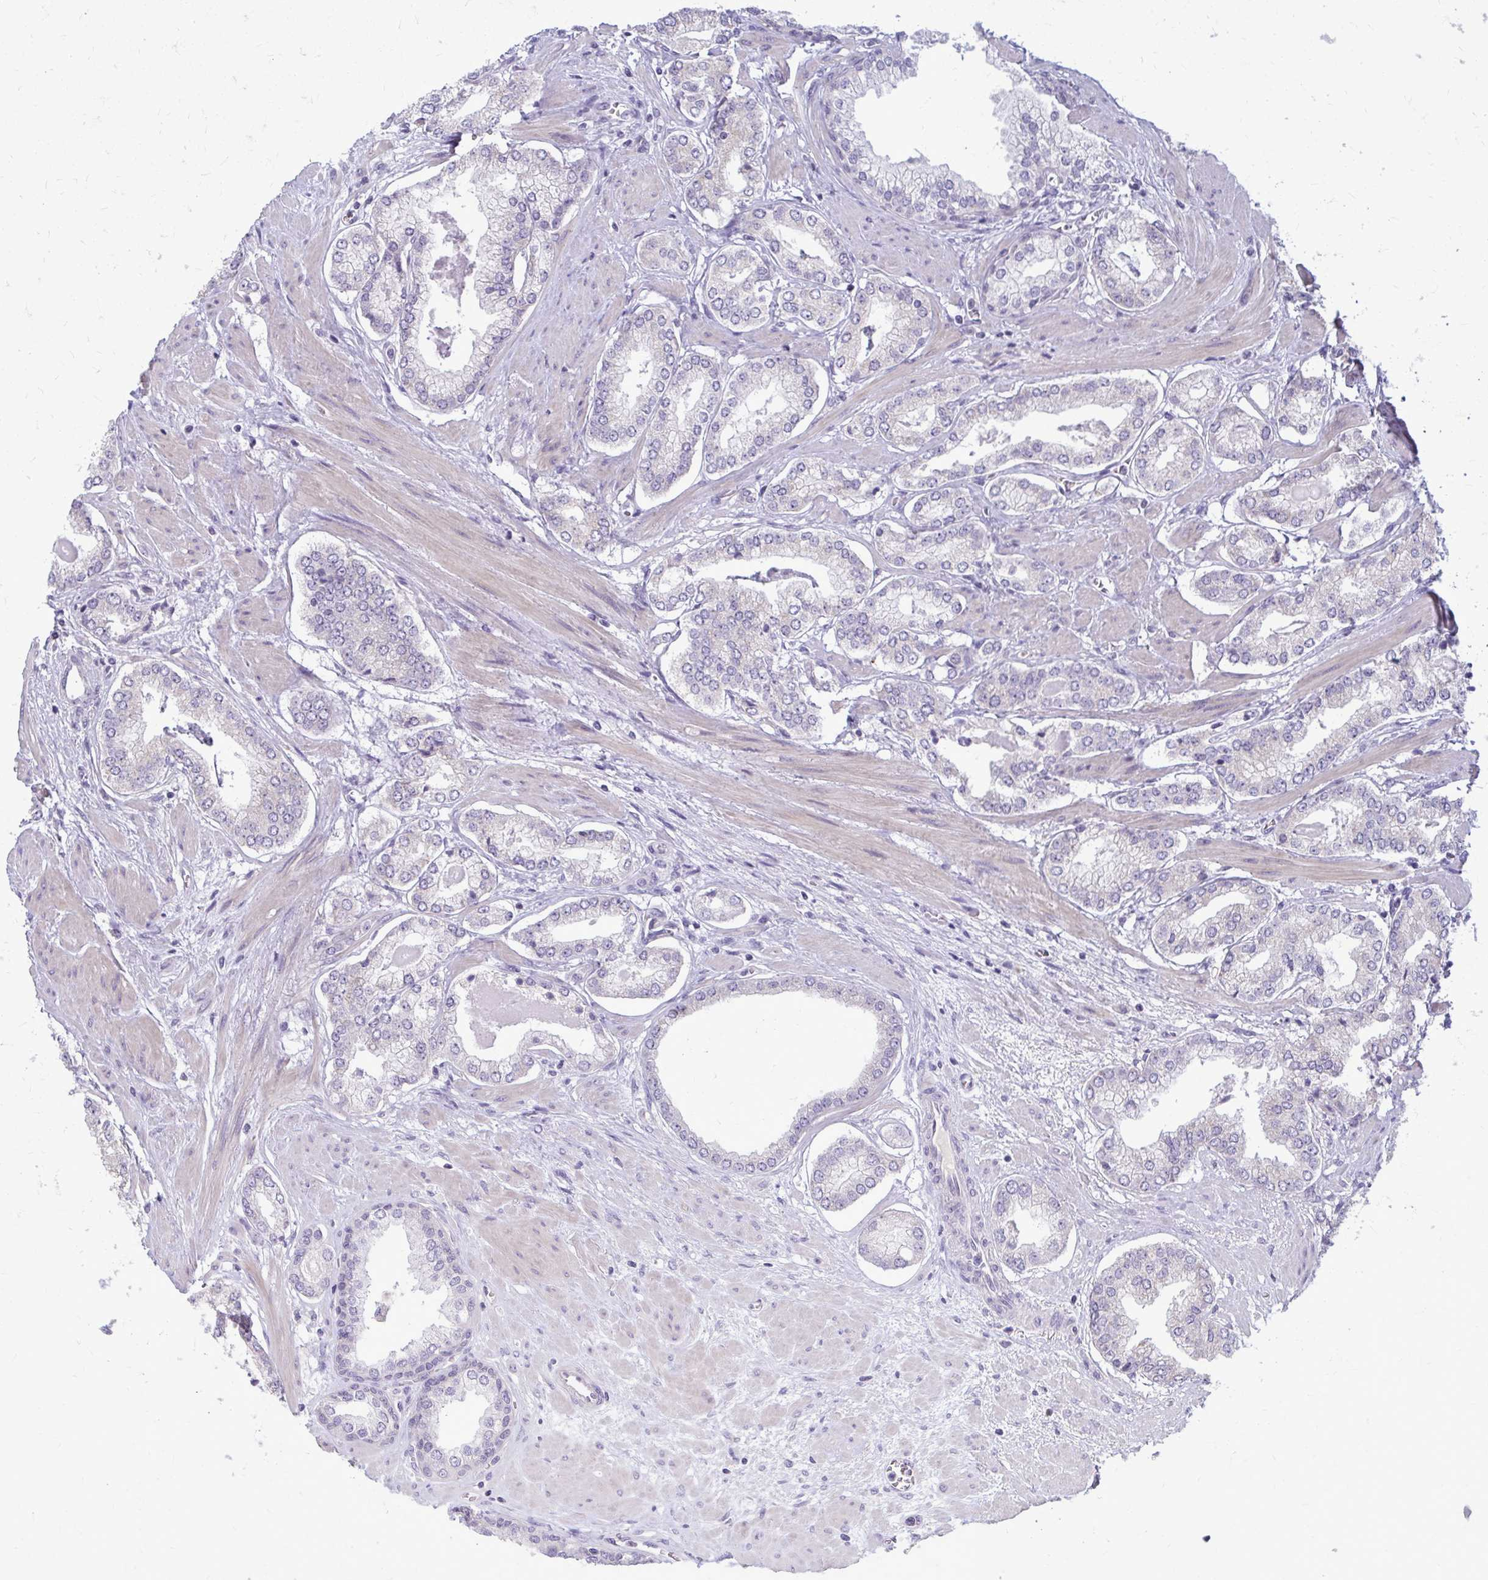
{"staining": {"intensity": "negative", "quantity": "none", "location": "none"}, "tissue": "prostate cancer", "cell_type": "Tumor cells", "image_type": "cancer", "snomed": [{"axis": "morphology", "description": "Adenocarcinoma, Low grade"}, {"axis": "topography", "description": "Prostate"}], "caption": "This is an IHC histopathology image of adenocarcinoma (low-grade) (prostate). There is no positivity in tumor cells.", "gene": "MCRIP2", "patient": {"sex": "male", "age": 64}}